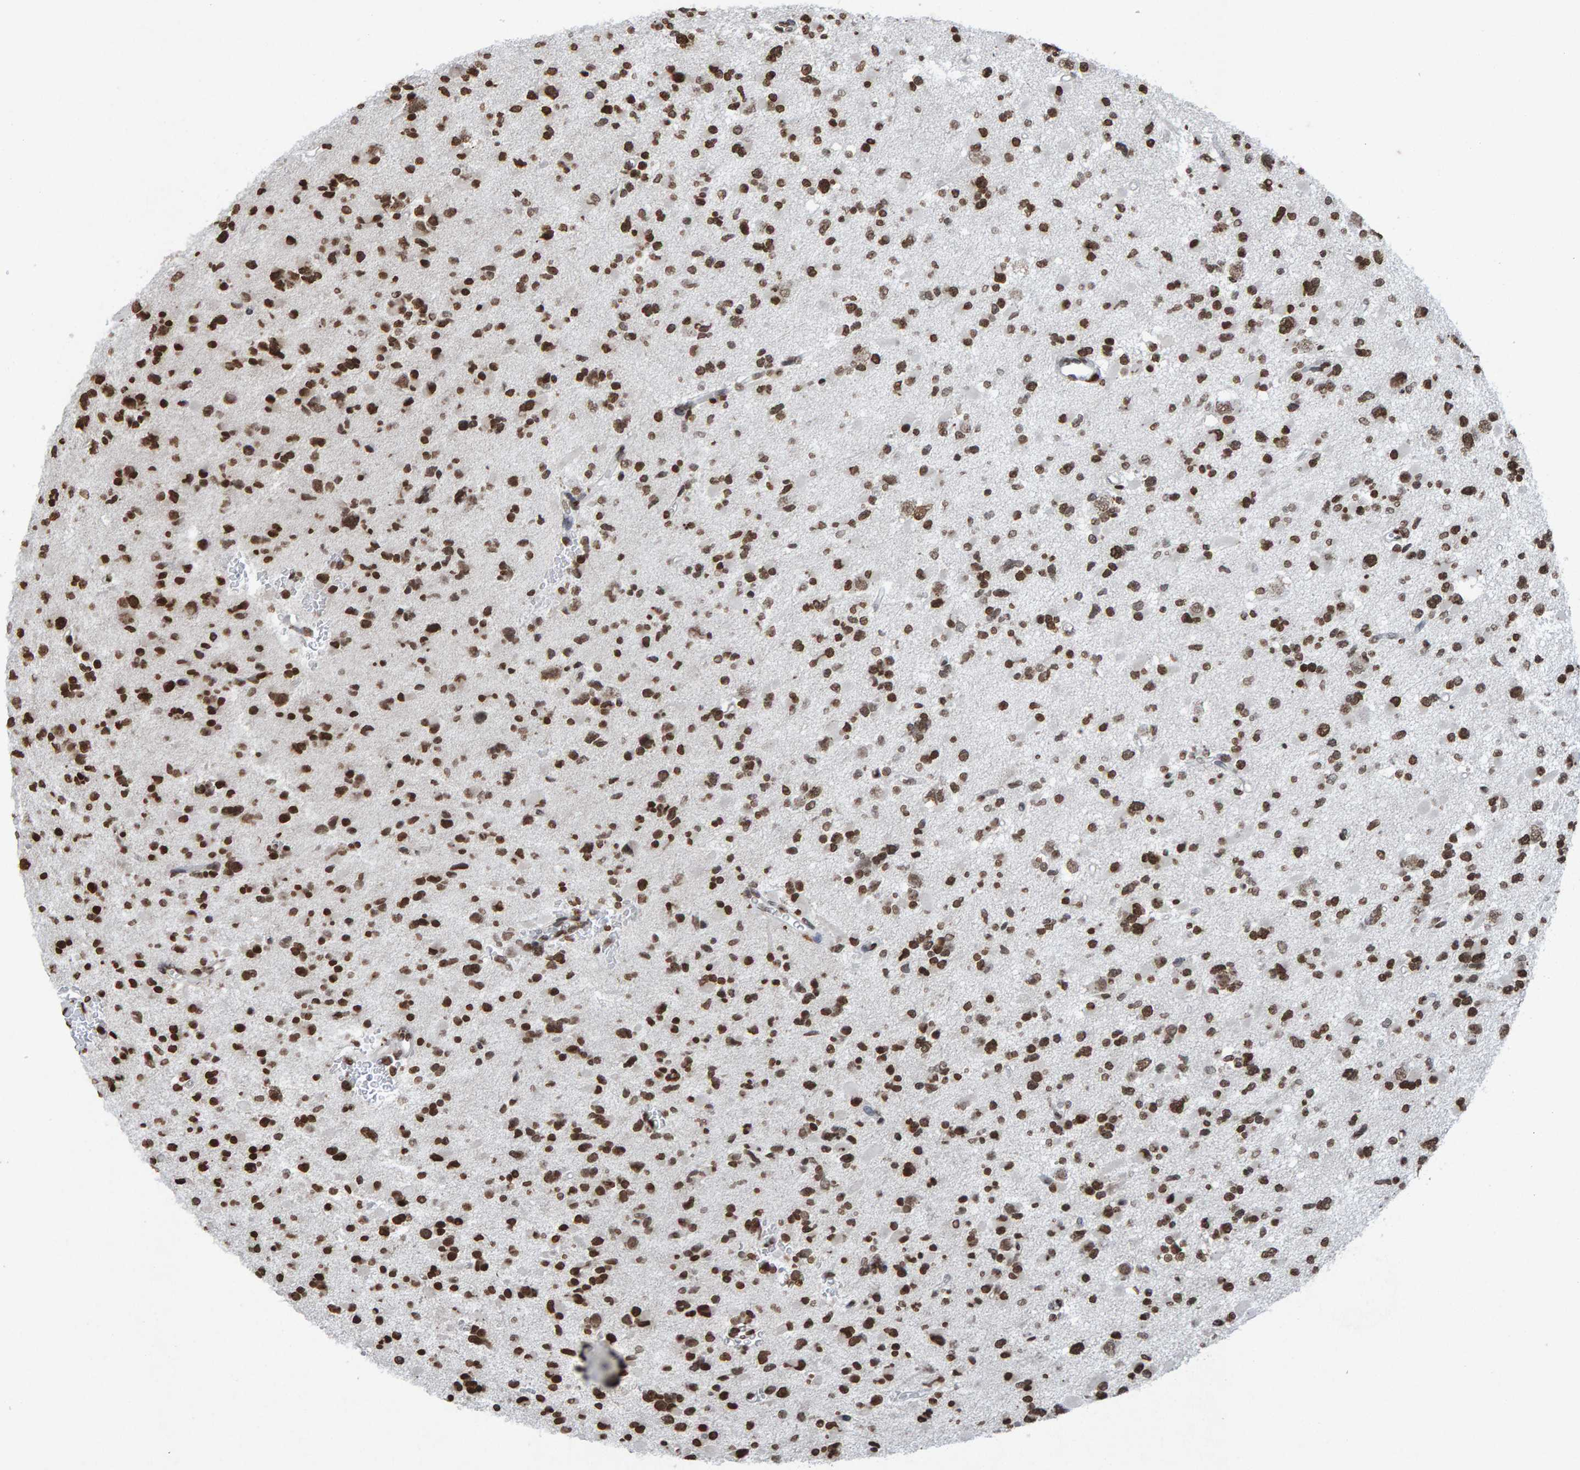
{"staining": {"intensity": "moderate", "quantity": ">75%", "location": "nuclear"}, "tissue": "glioma", "cell_type": "Tumor cells", "image_type": "cancer", "snomed": [{"axis": "morphology", "description": "Glioma, malignant, Low grade"}, {"axis": "topography", "description": "Brain"}], "caption": "DAB immunohistochemical staining of malignant low-grade glioma exhibits moderate nuclear protein expression in about >75% of tumor cells.", "gene": "H2AZ1", "patient": {"sex": "female", "age": 22}}